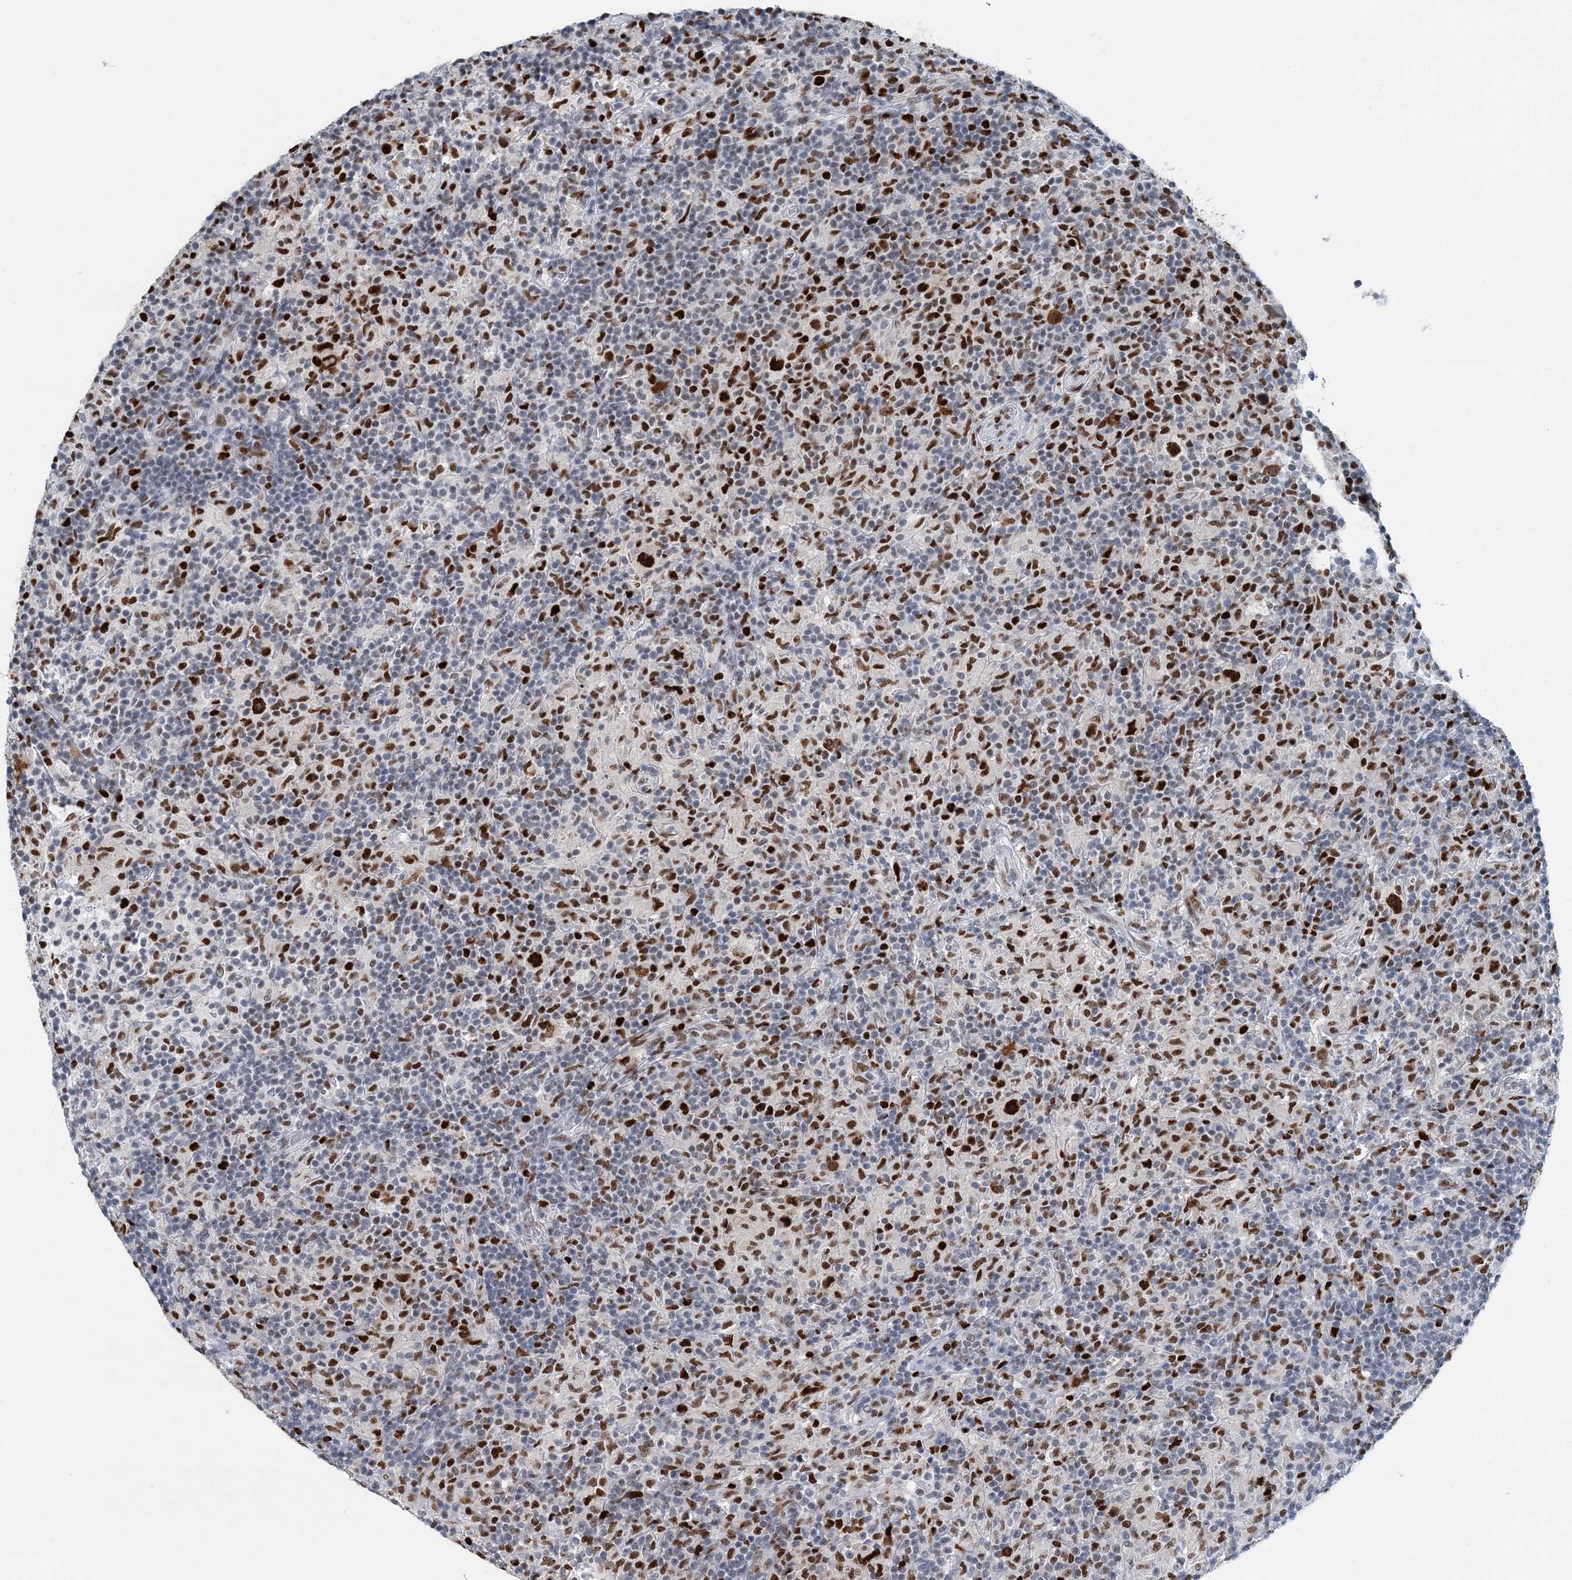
{"staining": {"intensity": "strong", "quantity": "25%-75%", "location": "cytoplasmic/membranous,nuclear"}, "tissue": "lymphoma", "cell_type": "Tumor cells", "image_type": "cancer", "snomed": [{"axis": "morphology", "description": "Hodgkin's disease, NOS"}, {"axis": "topography", "description": "Lymph node"}], "caption": "Approximately 25%-75% of tumor cells in human Hodgkin's disease display strong cytoplasmic/membranous and nuclear protein expression as visualized by brown immunohistochemical staining.", "gene": "HAT1", "patient": {"sex": "male", "age": 70}}